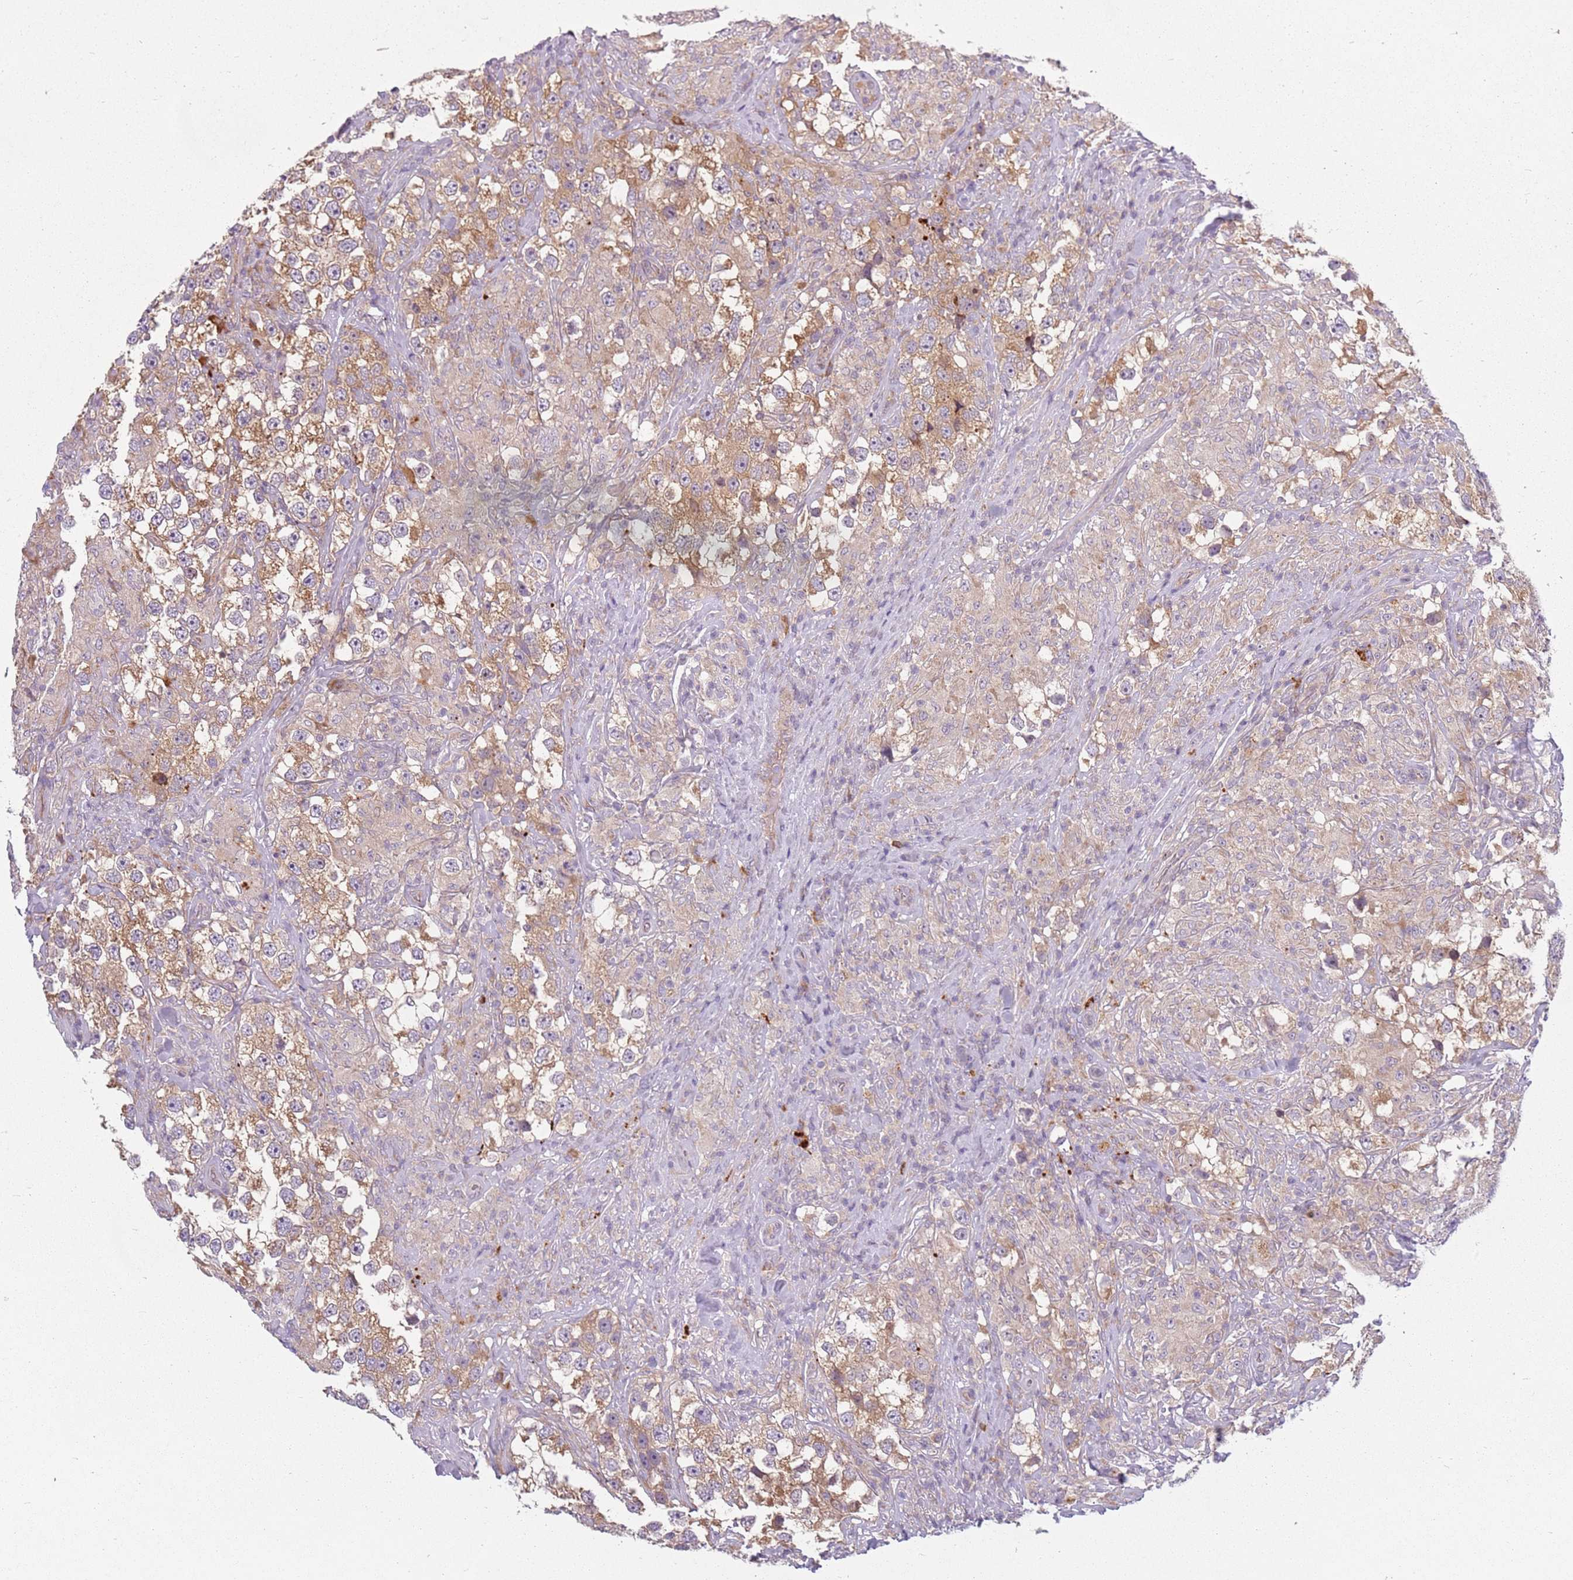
{"staining": {"intensity": "moderate", "quantity": ">75%", "location": "cytoplasmic/membranous"}, "tissue": "testis cancer", "cell_type": "Tumor cells", "image_type": "cancer", "snomed": [{"axis": "morphology", "description": "Seminoma, NOS"}, {"axis": "topography", "description": "Testis"}], "caption": "Immunohistochemical staining of seminoma (testis) shows medium levels of moderate cytoplasmic/membranous staining in approximately >75% of tumor cells. The staining was performed using DAB (3,3'-diaminobenzidine), with brown indicating positive protein expression. Nuclei are stained blue with hematoxylin.", "gene": "RPS28", "patient": {"sex": "male", "age": 46}}